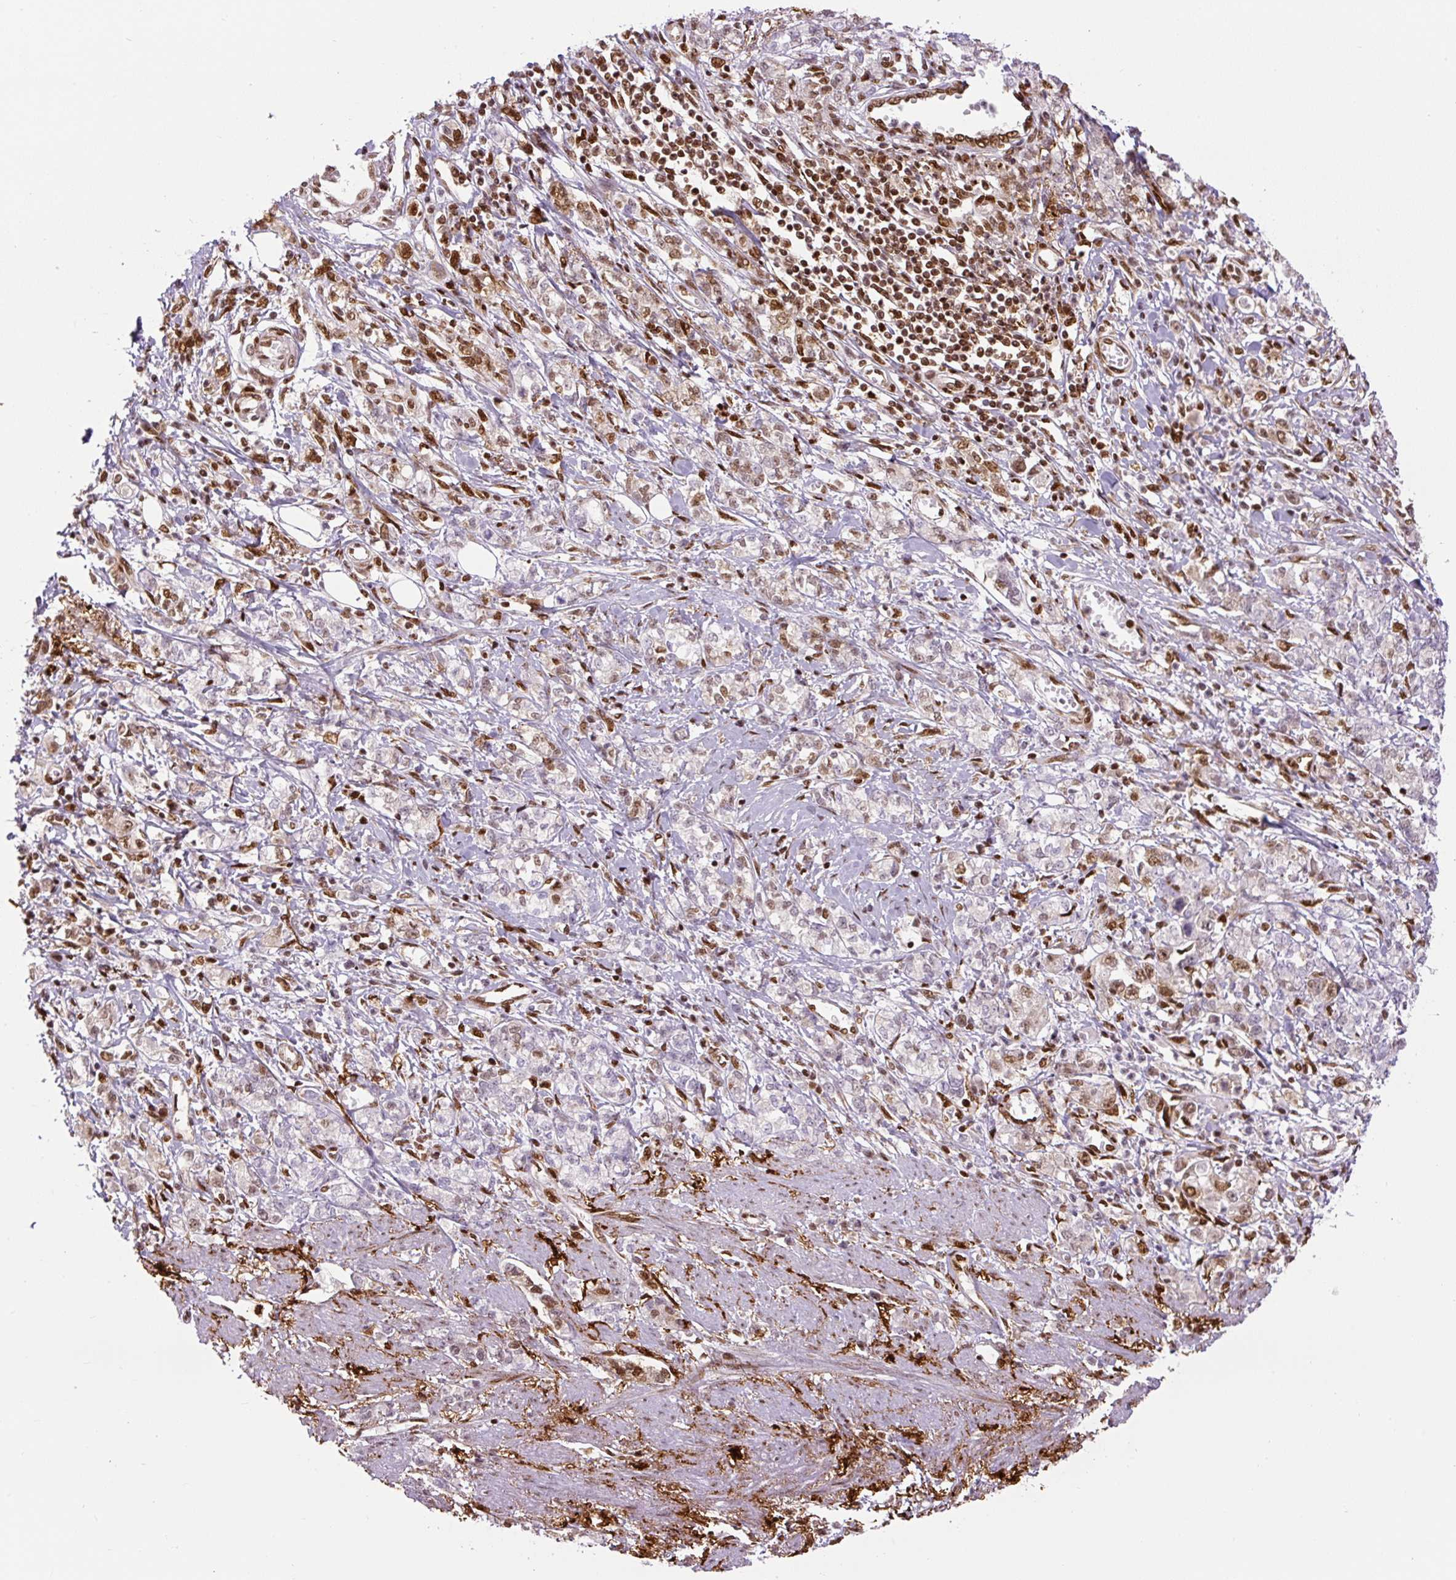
{"staining": {"intensity": "moderate", "quantity": "25%-75%", "location": "nuclear"}, "tissue": "stomach cancer", "cell_type": "Tumor cells", "image_type": "cancer", "snomed": [{"axis": "morphology", "description": "Adenocarcinoma, NOS"}, {"axis": "topography", "description": "Stomach"}], "caption": "Immunohistochemical staining of adenocarcinoma (stomach) reveals moderate nuclear protein staining in approximately 25%-75% of tumor cells.", "gene": "FUS", "patient": {"sex": "female", "age": 76}}